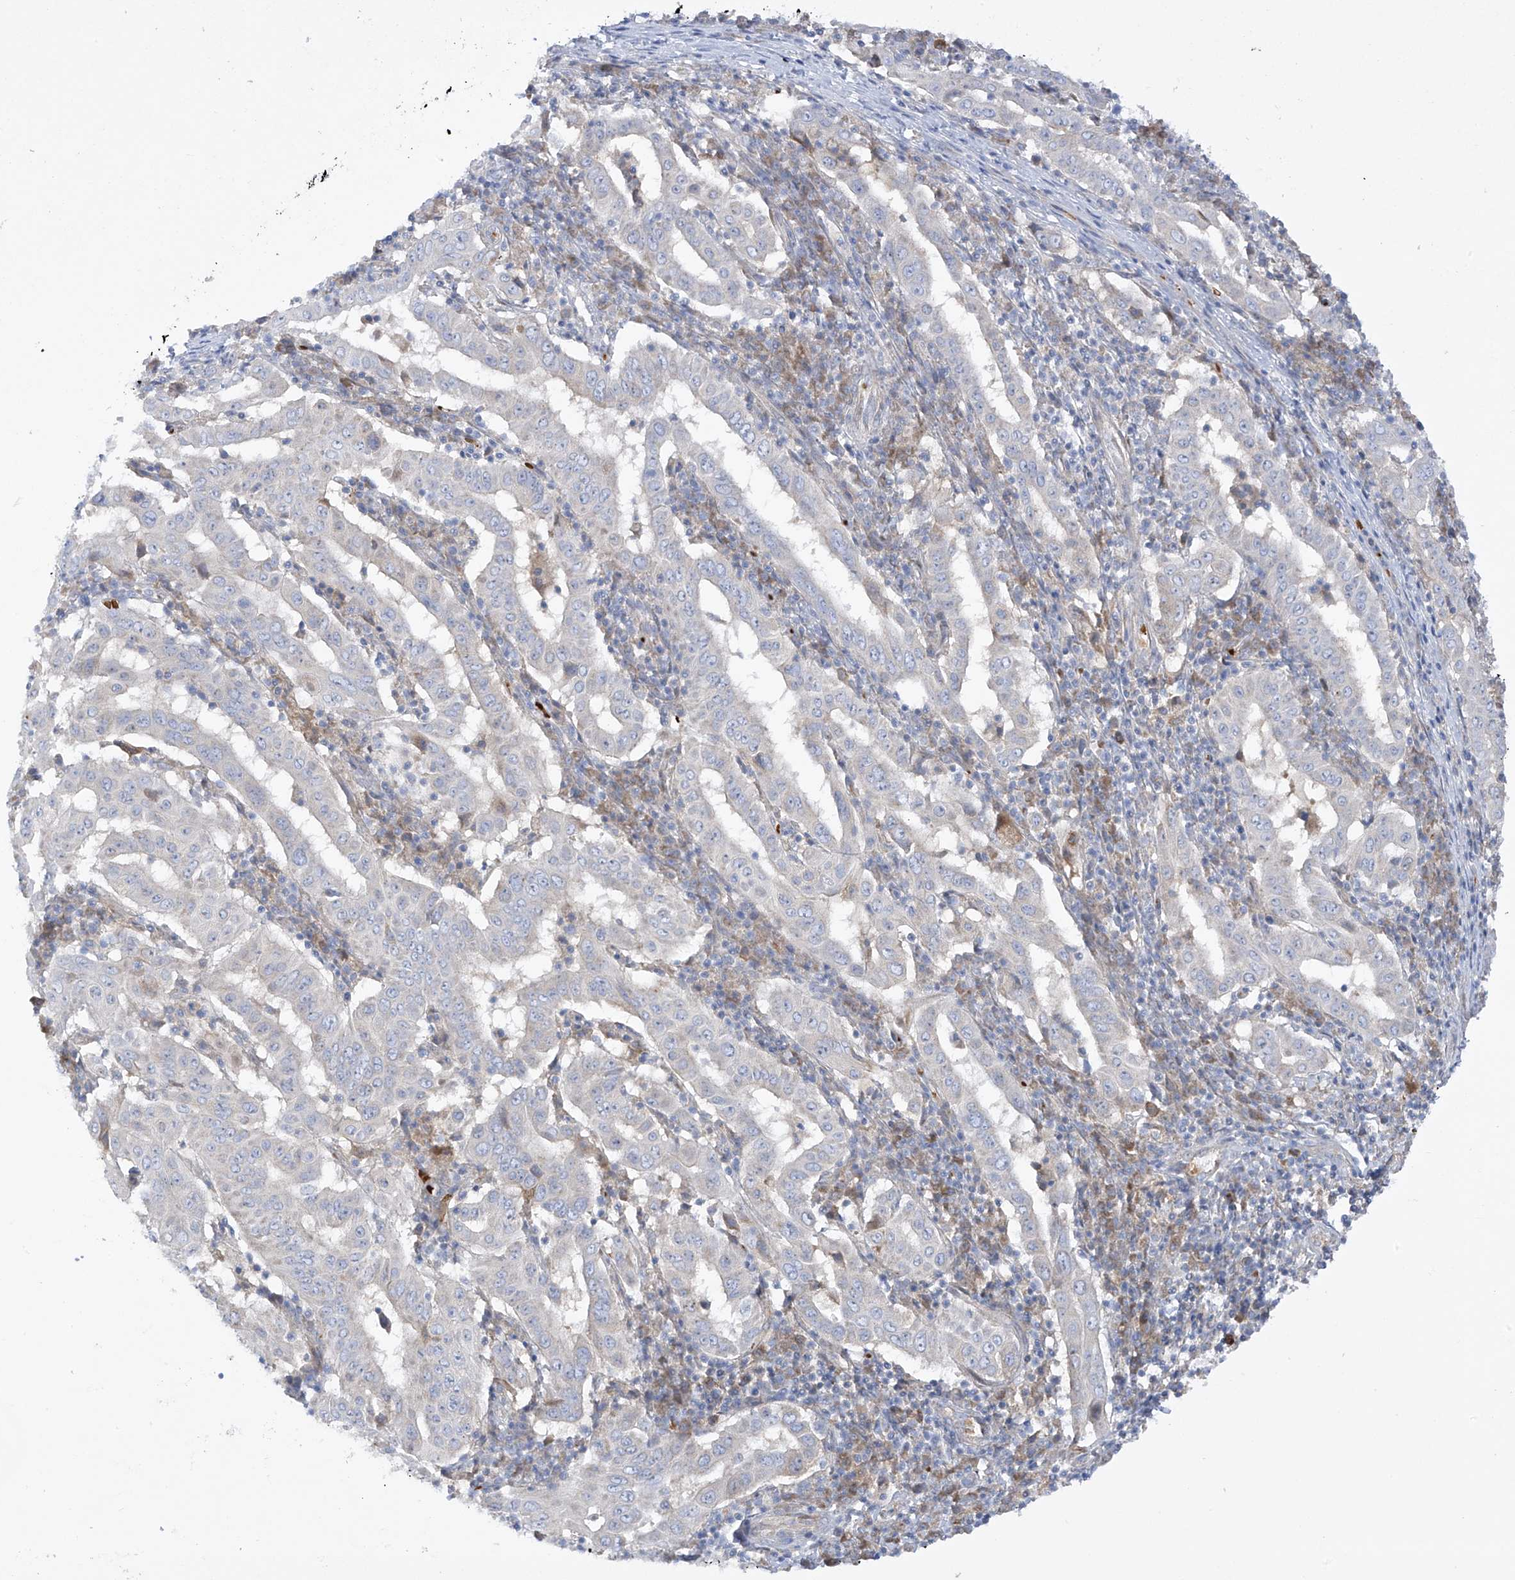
{"staining": {"intensity": "negative", "quantity": "none", "location": "none"}, "tissue": "pancreatic cancer", "cell_type": "Tumor cells", "image_type": "cancer", "snomed": [{"axis": "morphology", "description": "Adenocarcinoma, NOS"}, {"axis": "topography", "description": "Pancreas"}], "caption": "High power microscopy photomicrograph of an IHC photomicrograph of pancreatic cancer (adenocarcinoma), revealing no significant expression in tumor cells.", "gene": "METTL18", "patient": {"sex": "male", "age": 63}}